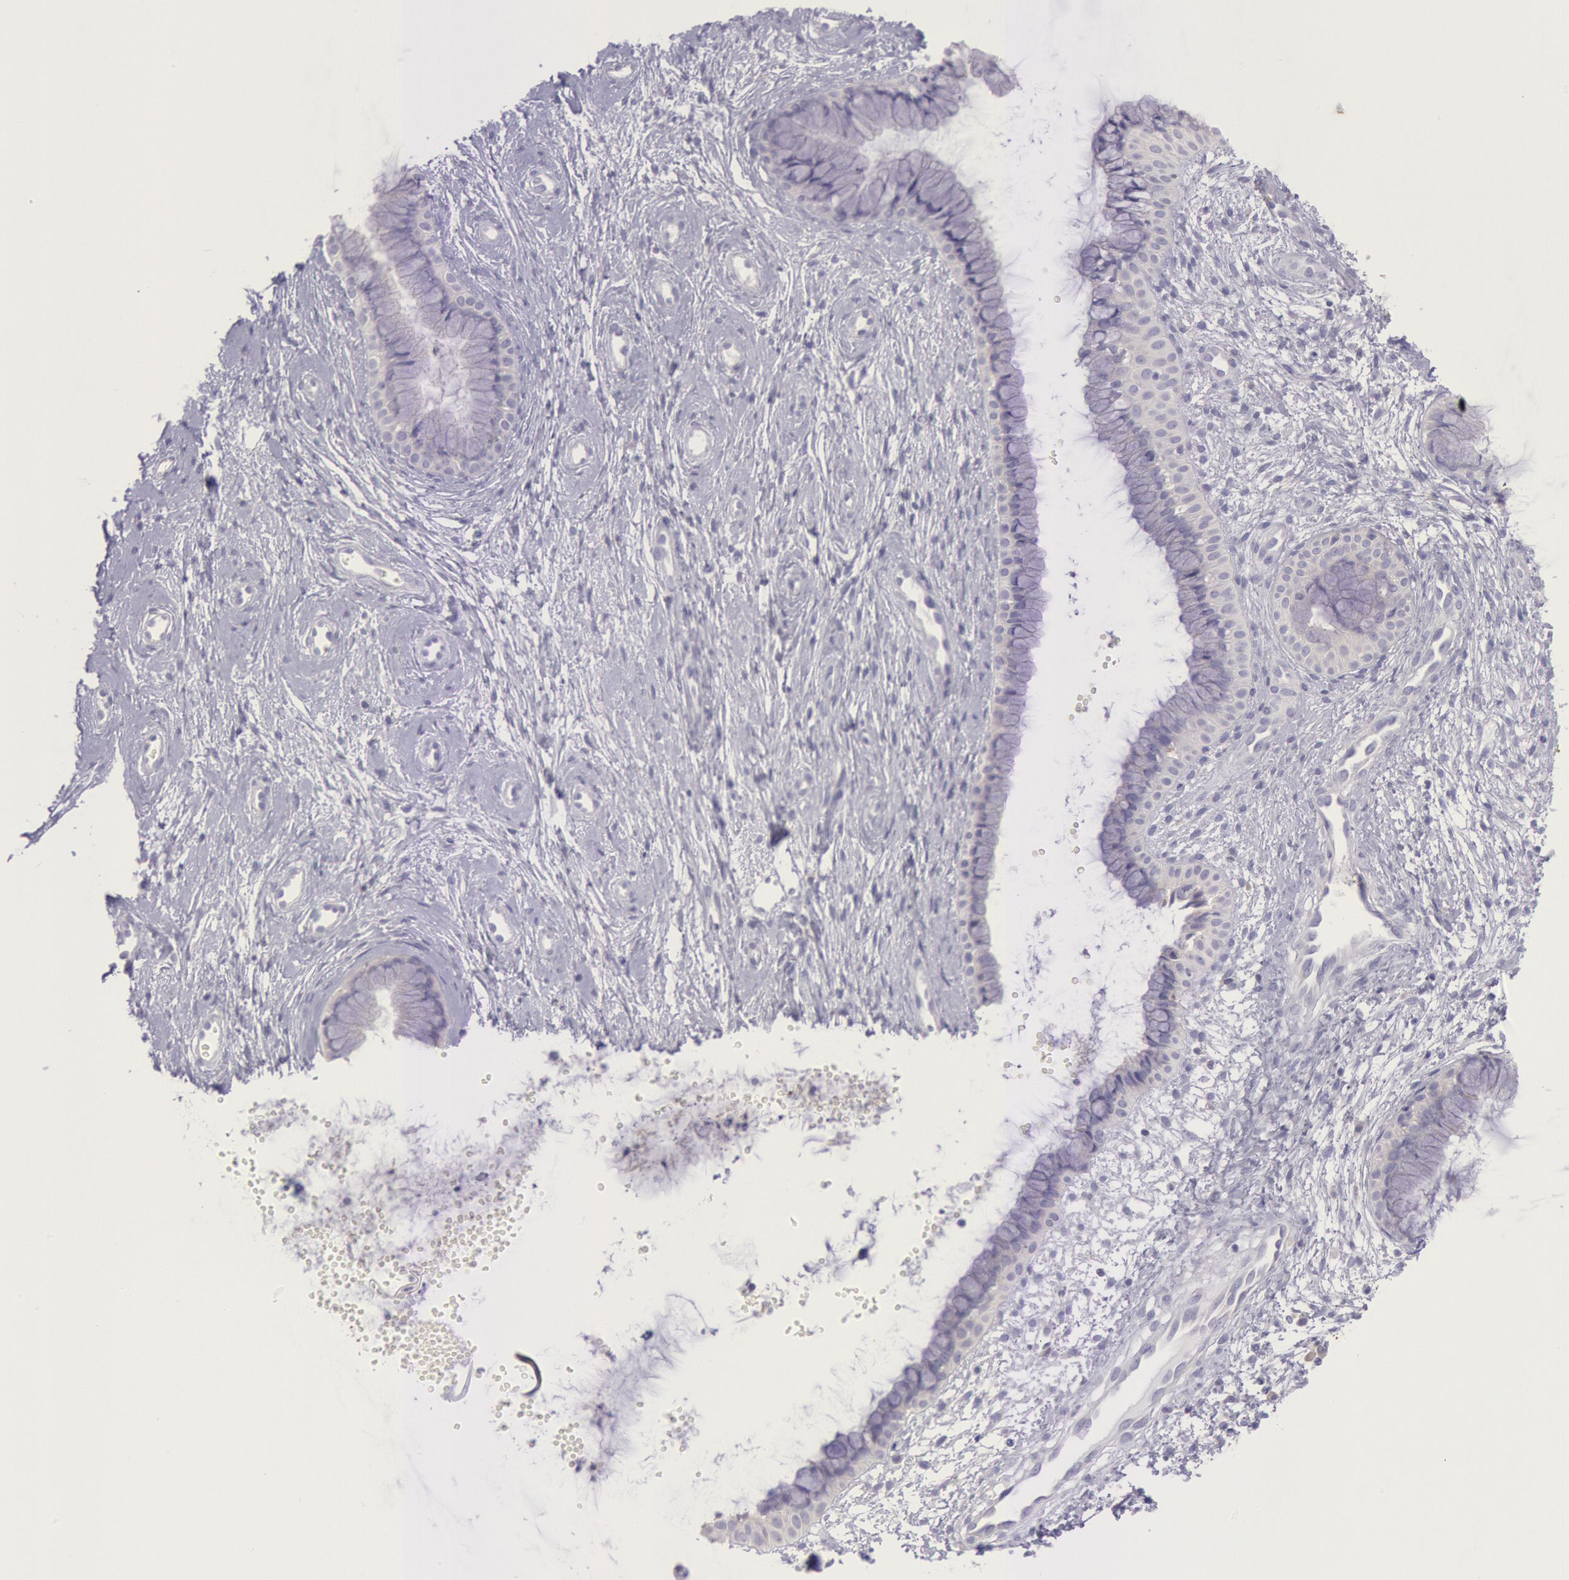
{"staining": {"intensity": "negative", "quantity": "none", "location": "none"}, "tissue": "cervix", "cell_type": "Glandular cells", "image_type": "normal", "snomed": [{"axis": "morphology", "description": "Normal tissue, NOS"}, {"axis": "topography", "description": "Cervix"}], "caption": "High magnification brightfield microscopy of normal cervix stained with DAB (3,3'-diaminobenzidine) (brown) and counterstained with hematoxylin (blue): glandular cells show no significant expression.", "gene": "MYH1", "patient": {"sex": "female", "age": 39}}